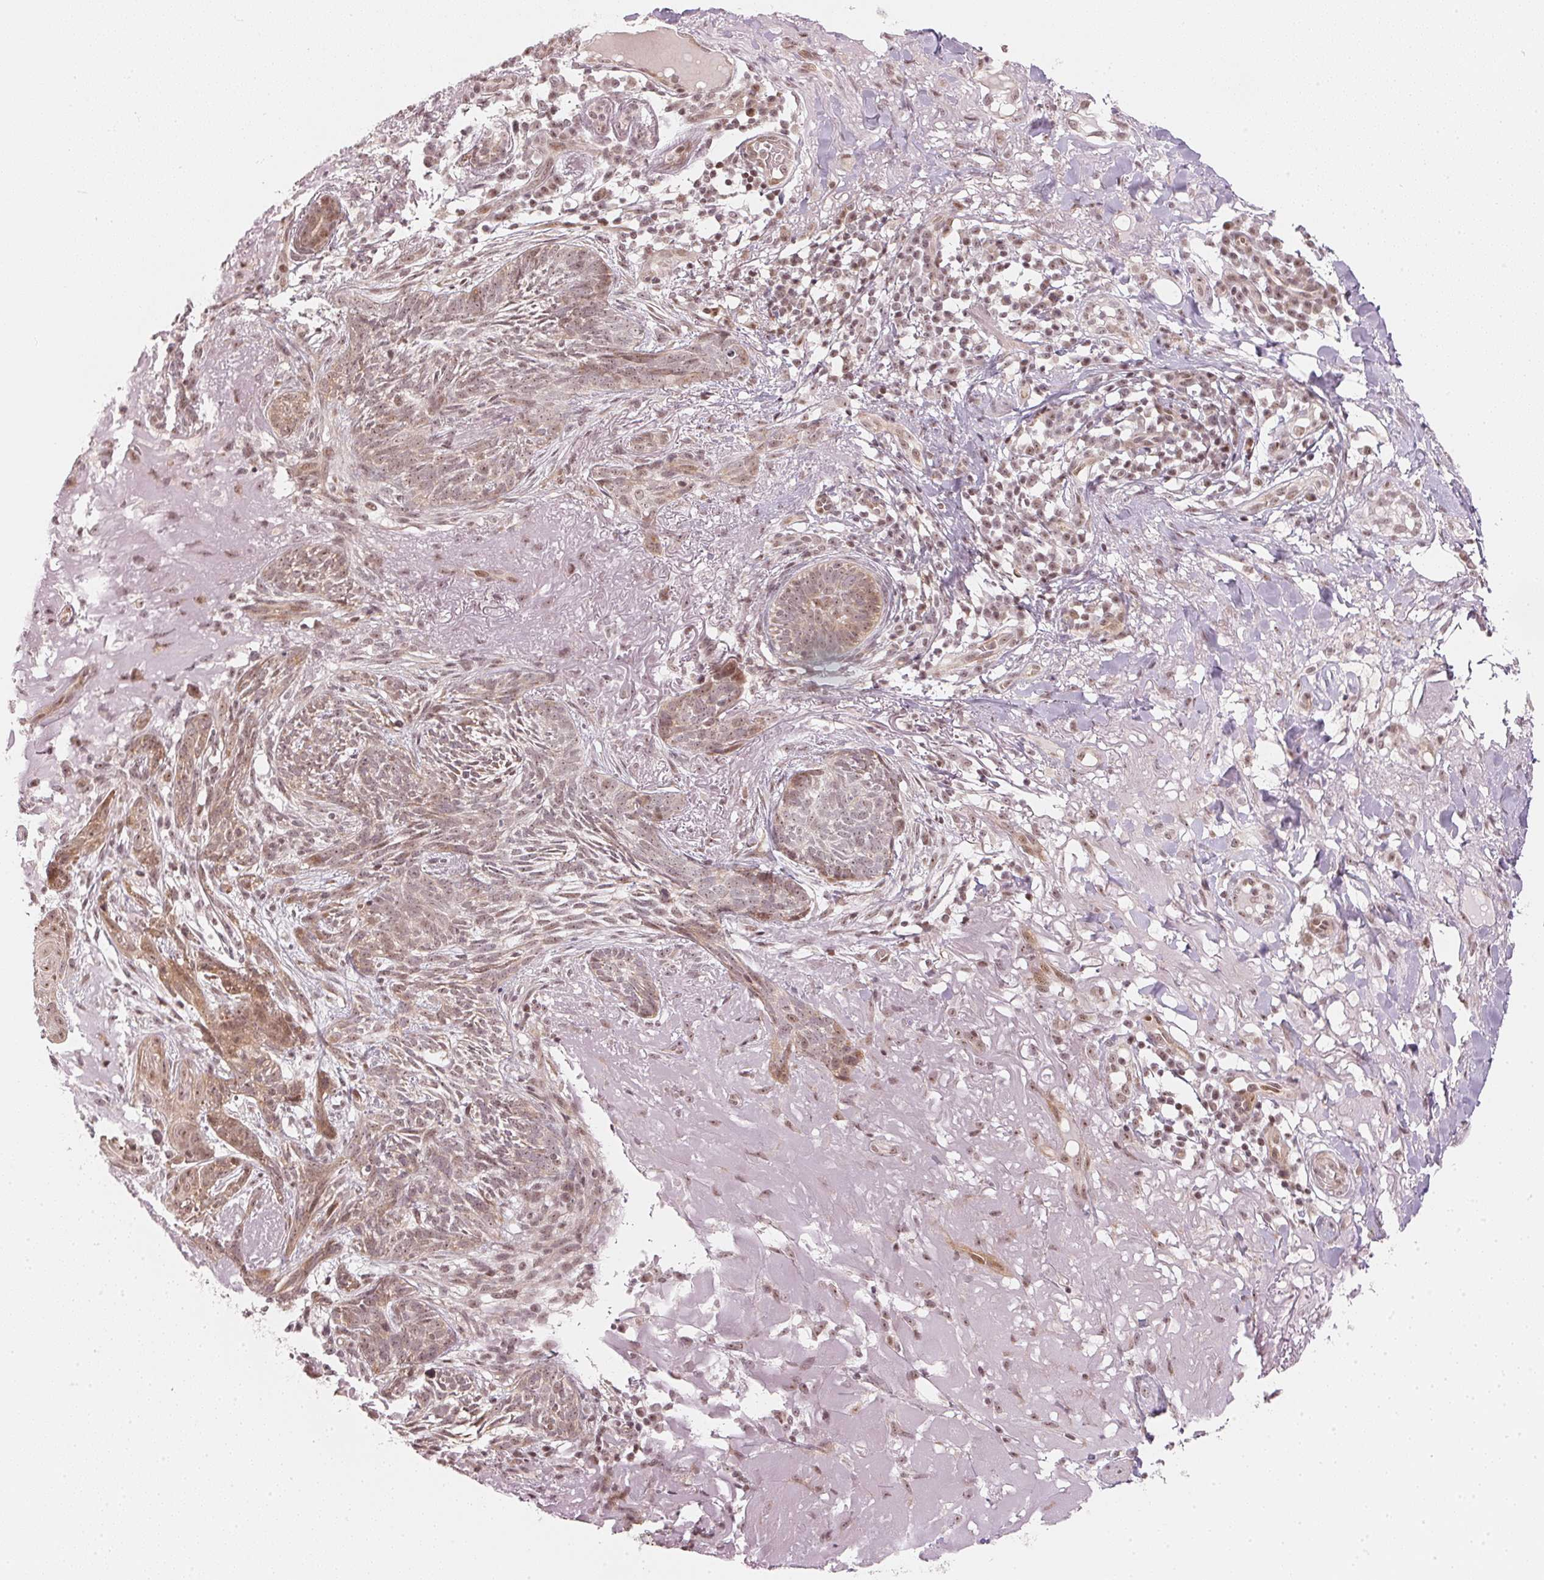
{"staining": {"intensity": "weak", "quantity": ">75%", "location": "cytoplasmic/membranous,nuclear"}, "tissue": "skin cancer", "cell_type": "Tumor cells", "image_type": "cancer", "snomed": [{"axis": "morphology", "description": "Basal cell carcinoma"}, {"axis": "topography", "description": "Skin"}], "caption": "A brown stain highlights weak cytoplasmic/membranous and nuclear expression of a protein in human basal cell carcinoma (skin) tumor cells. (Stains: DAB in brown, nuclei in blue, Microscopy: brightfield microscopy at high magnification).", "gene": "KAT6A", "patient": {"sex": "female", "age": 93}}